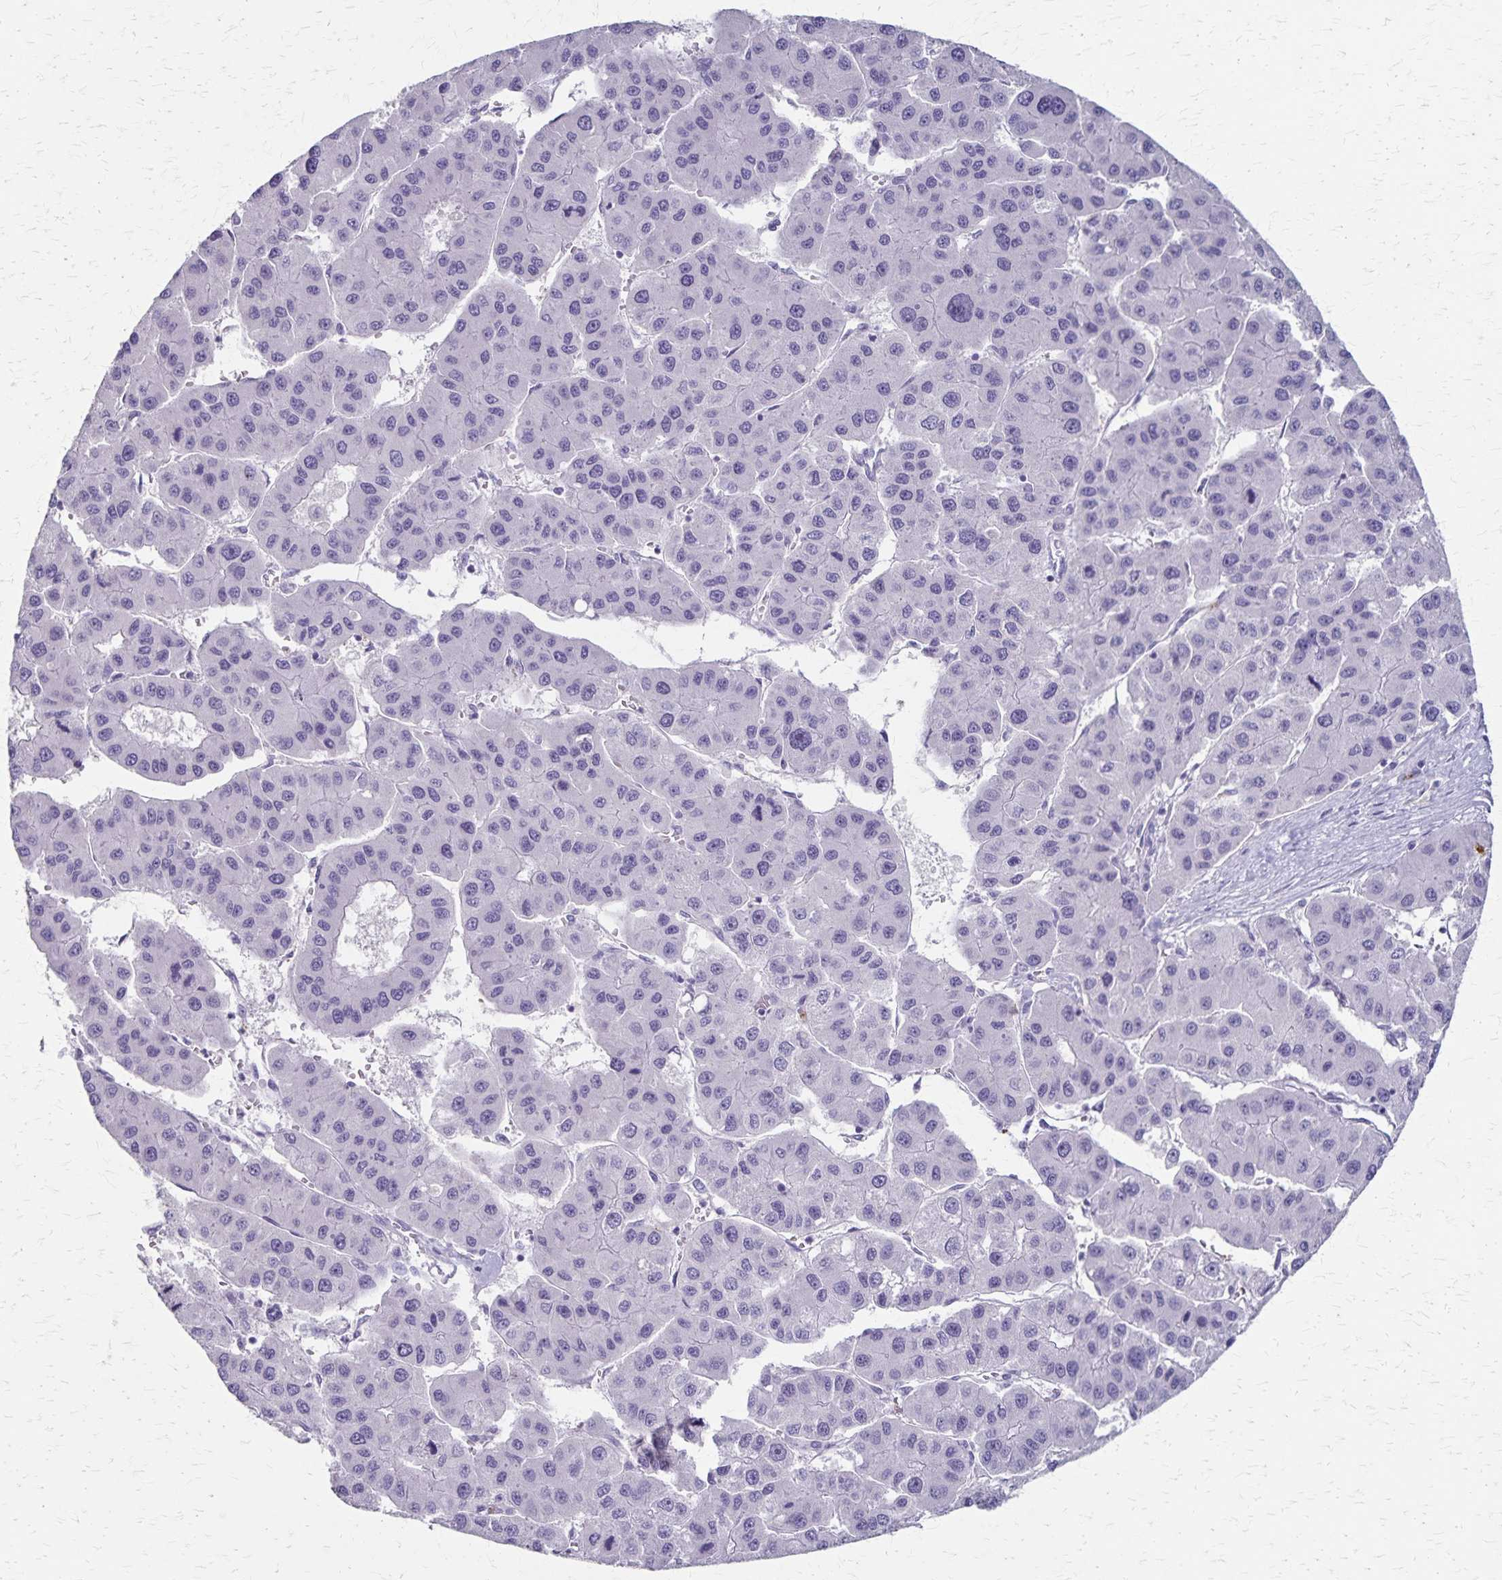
{"staining": {"intensity": "negative", "quantity": "none", "location": "none"}, "tissue": "liver cancer", "cell_type": "Tumor cells", "image_type": "cancer", "snomed": [{"axis": "morphology", "description": "Carcinoma, Hepatocellular, NOS"}, {"axis": "topography", "description": "Liver"}], "caption": "Immunohistochemistry (IHC) of liver cancer (hepatocellular carcinoma) displays no staining in tumor cells. Nuclei are stained in blue.", "gene": "RASL10B", "patient": {"sex": "male", "age": 73}}